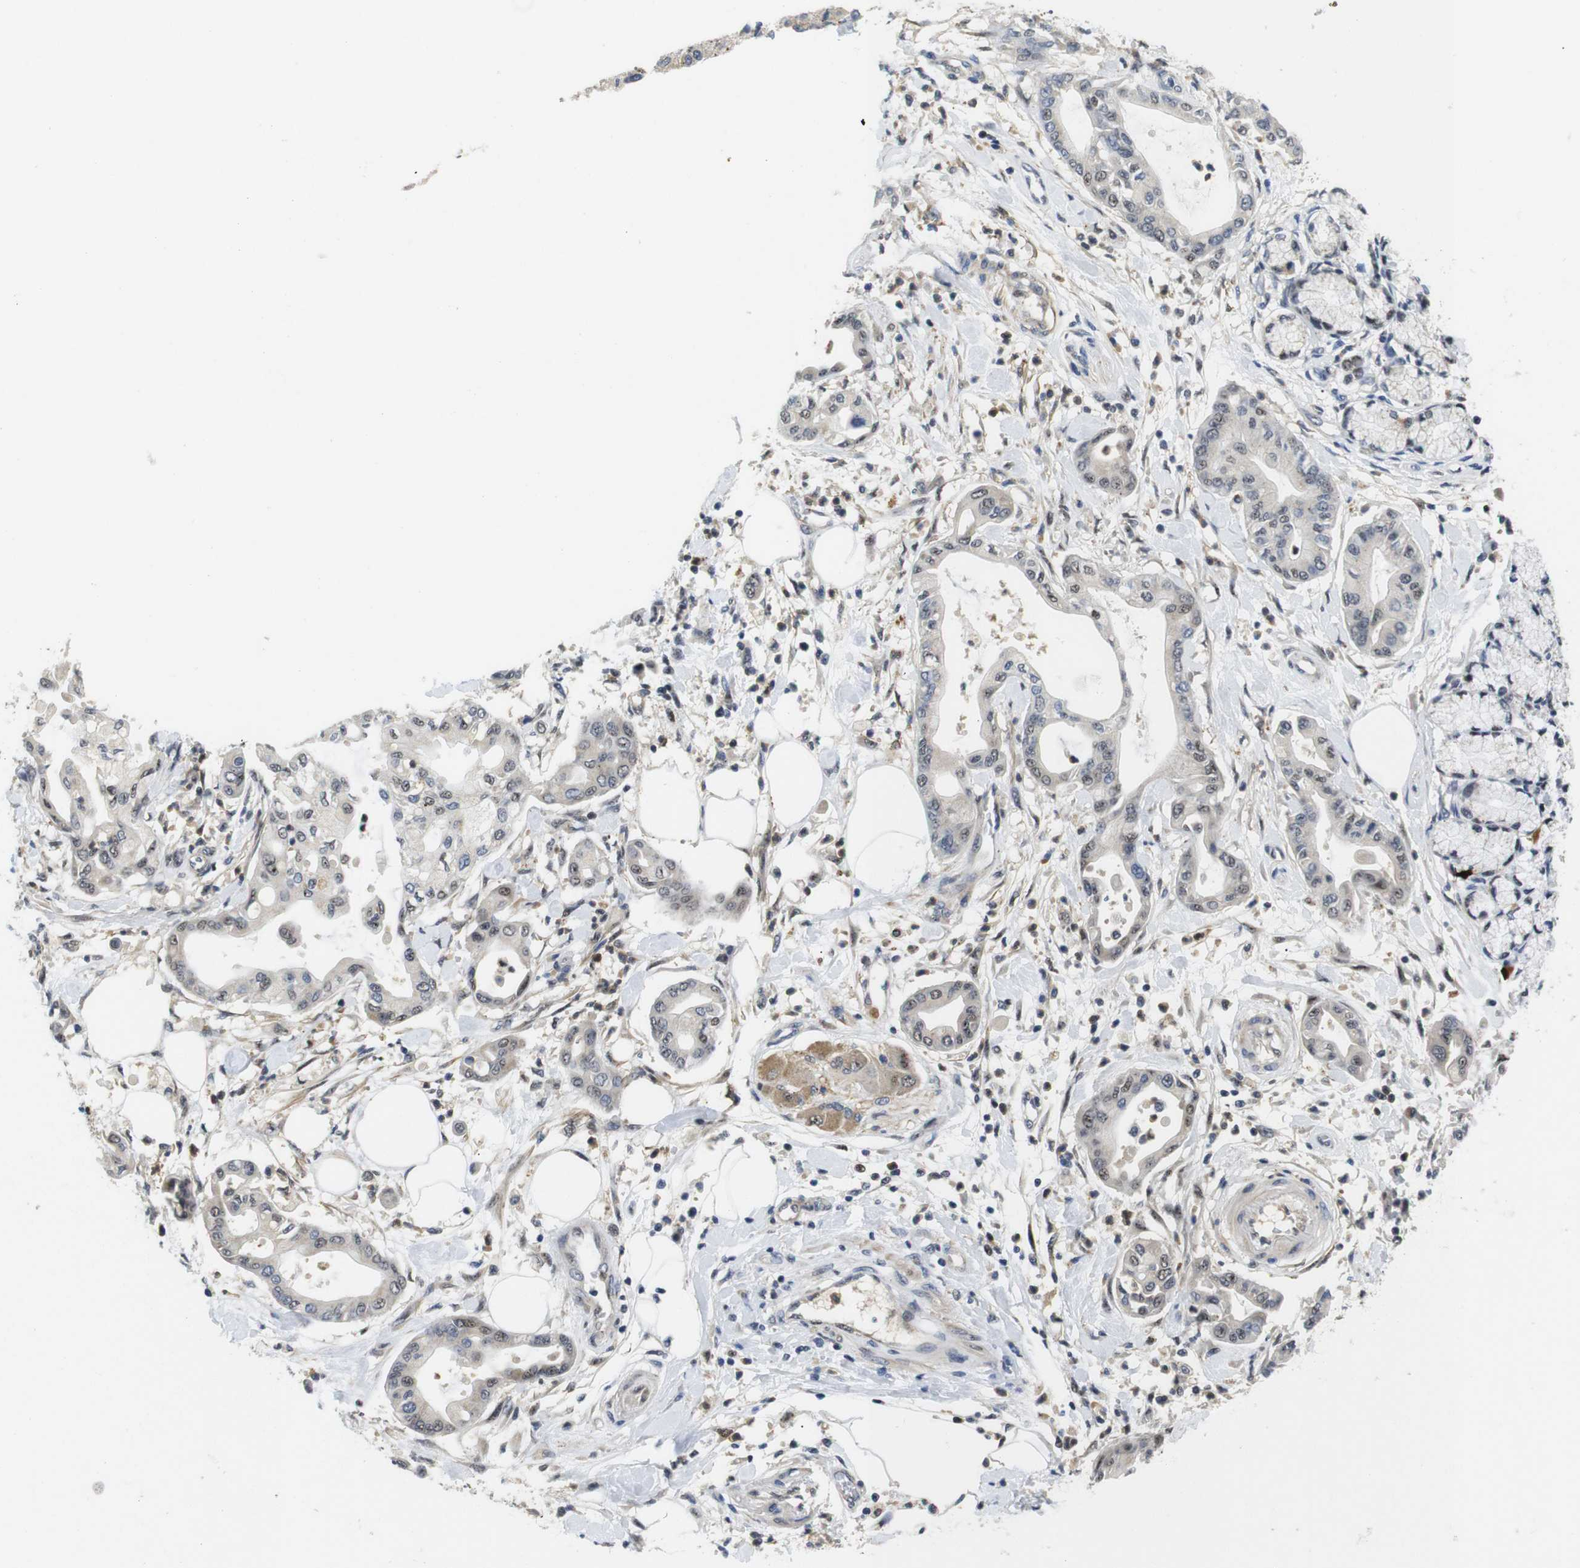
{"staining": {"intensity": "weak", "quantity": "25%-75%", "location": "nuclear"}, "tissue": "pancreatic cancer", "cell_type": "Tumor cells", "image_type": "cancer", "snomed": [{"axis": "morphology", "description": "Adenocarcinoma, NOS"}, {"axis": "morphology", "description": "Adenocarcinoma, metastatic, NOS"}, {"axis": "topography", "description": "Lymph node"}, {"axis": "topography", "description": "Pancreas"}, {"axis": "topography", "description": "Duodenum"}], "caption": "Pancreatic cancer stained for a protein (brown) reveals weak nuclear positive expression in approximately 25%-75% of tumor cells.", "gene": "FNTA", "patient": {"sex": "female", "age": 64}}